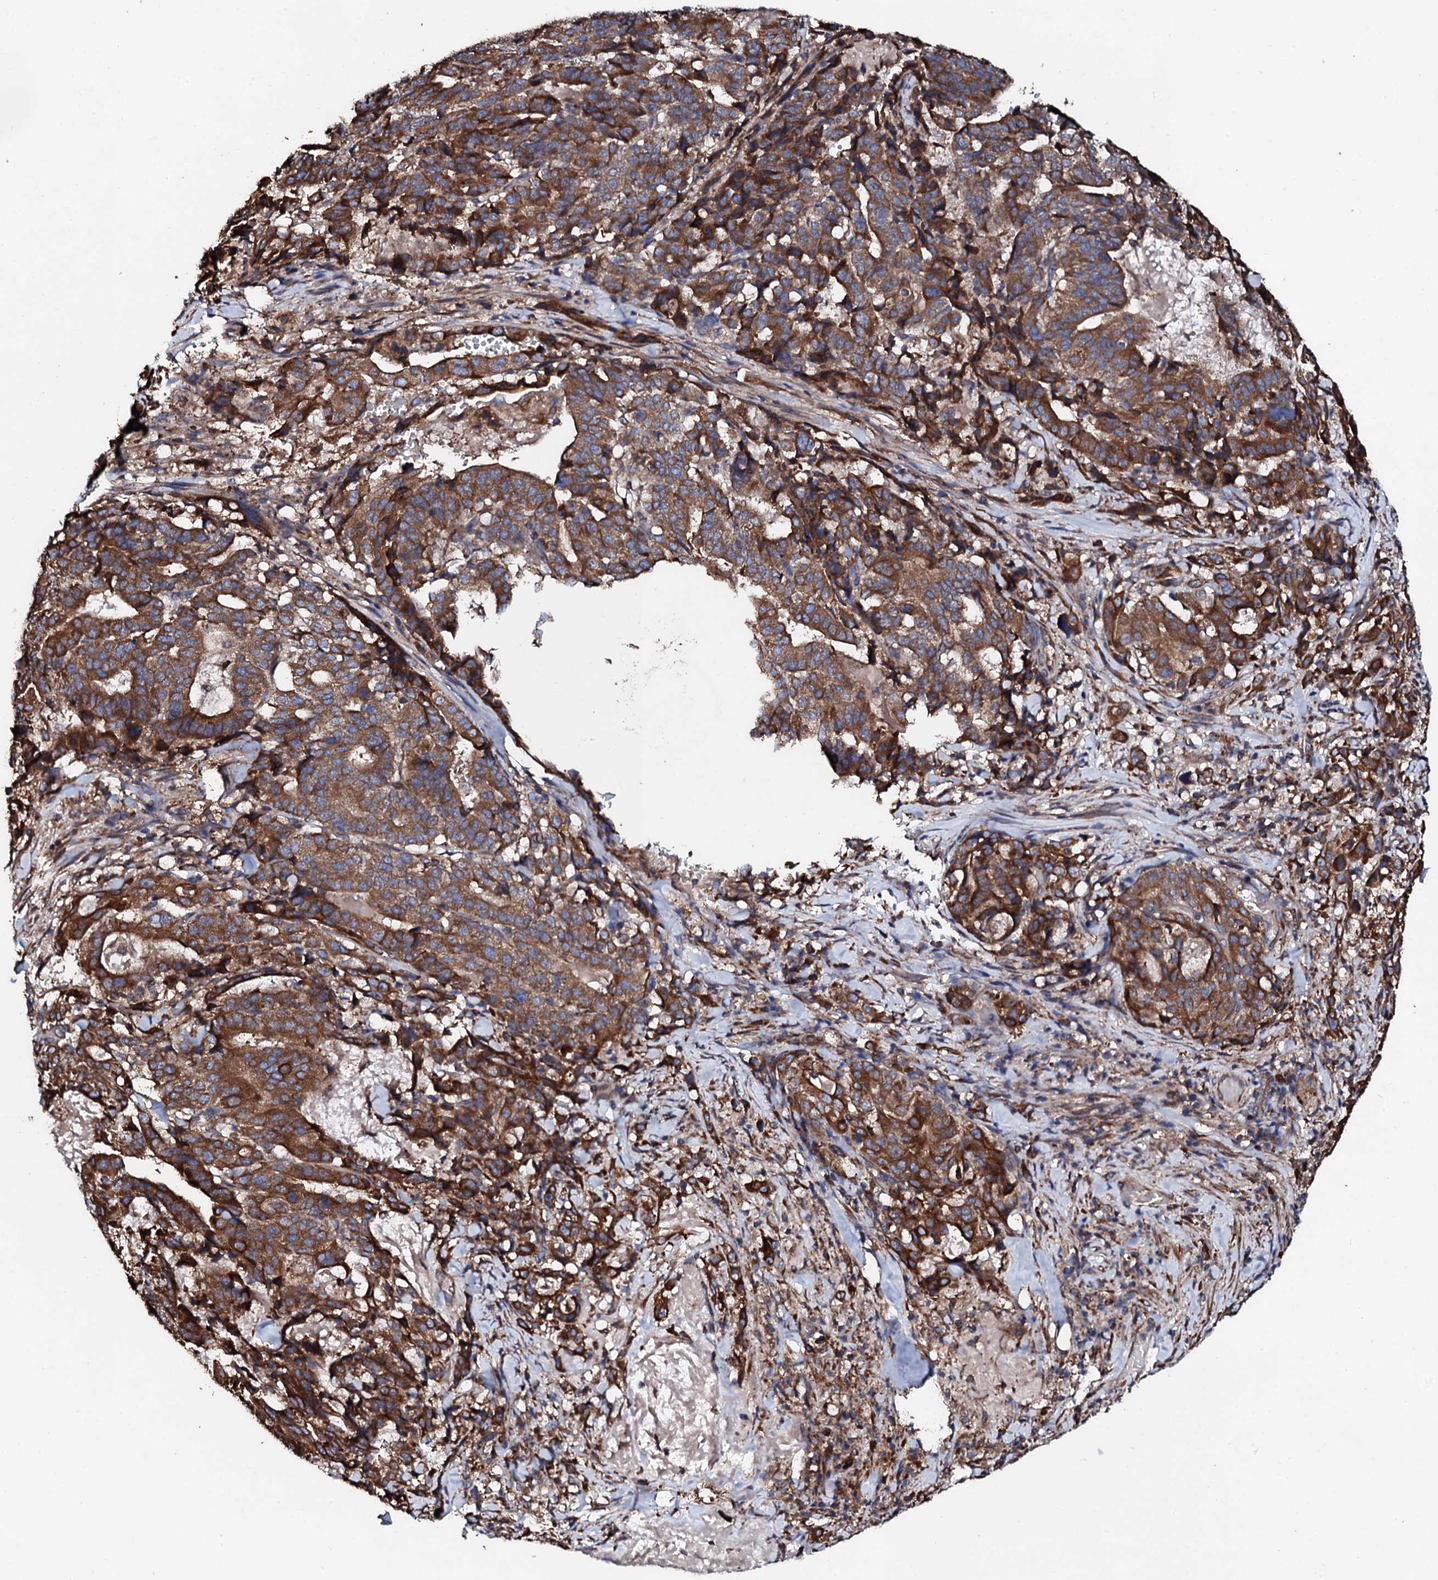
{"staining": {"intensity": "strong", "quantity": ">75%", "location": "cytoplasmic/membranous"}, "tissue": "stomach cancer", "cell_type": "Tumor cells", "image_type": "cancer", "snomed": [{"axis": "morphology", "description": "Adenocarcinoma, NOS"}, {"axis": "topography", "description": "Stomach"}], "caption": "The photomicrograph demonstrates immunohistochemical staining of stomach adenocarcinoma. There is strong cytoplasmic/membranous positivity is seen in about >75% of tumor cells.", "gene": "CKAP5", "patient": {"sex": "male", "age": 48}}